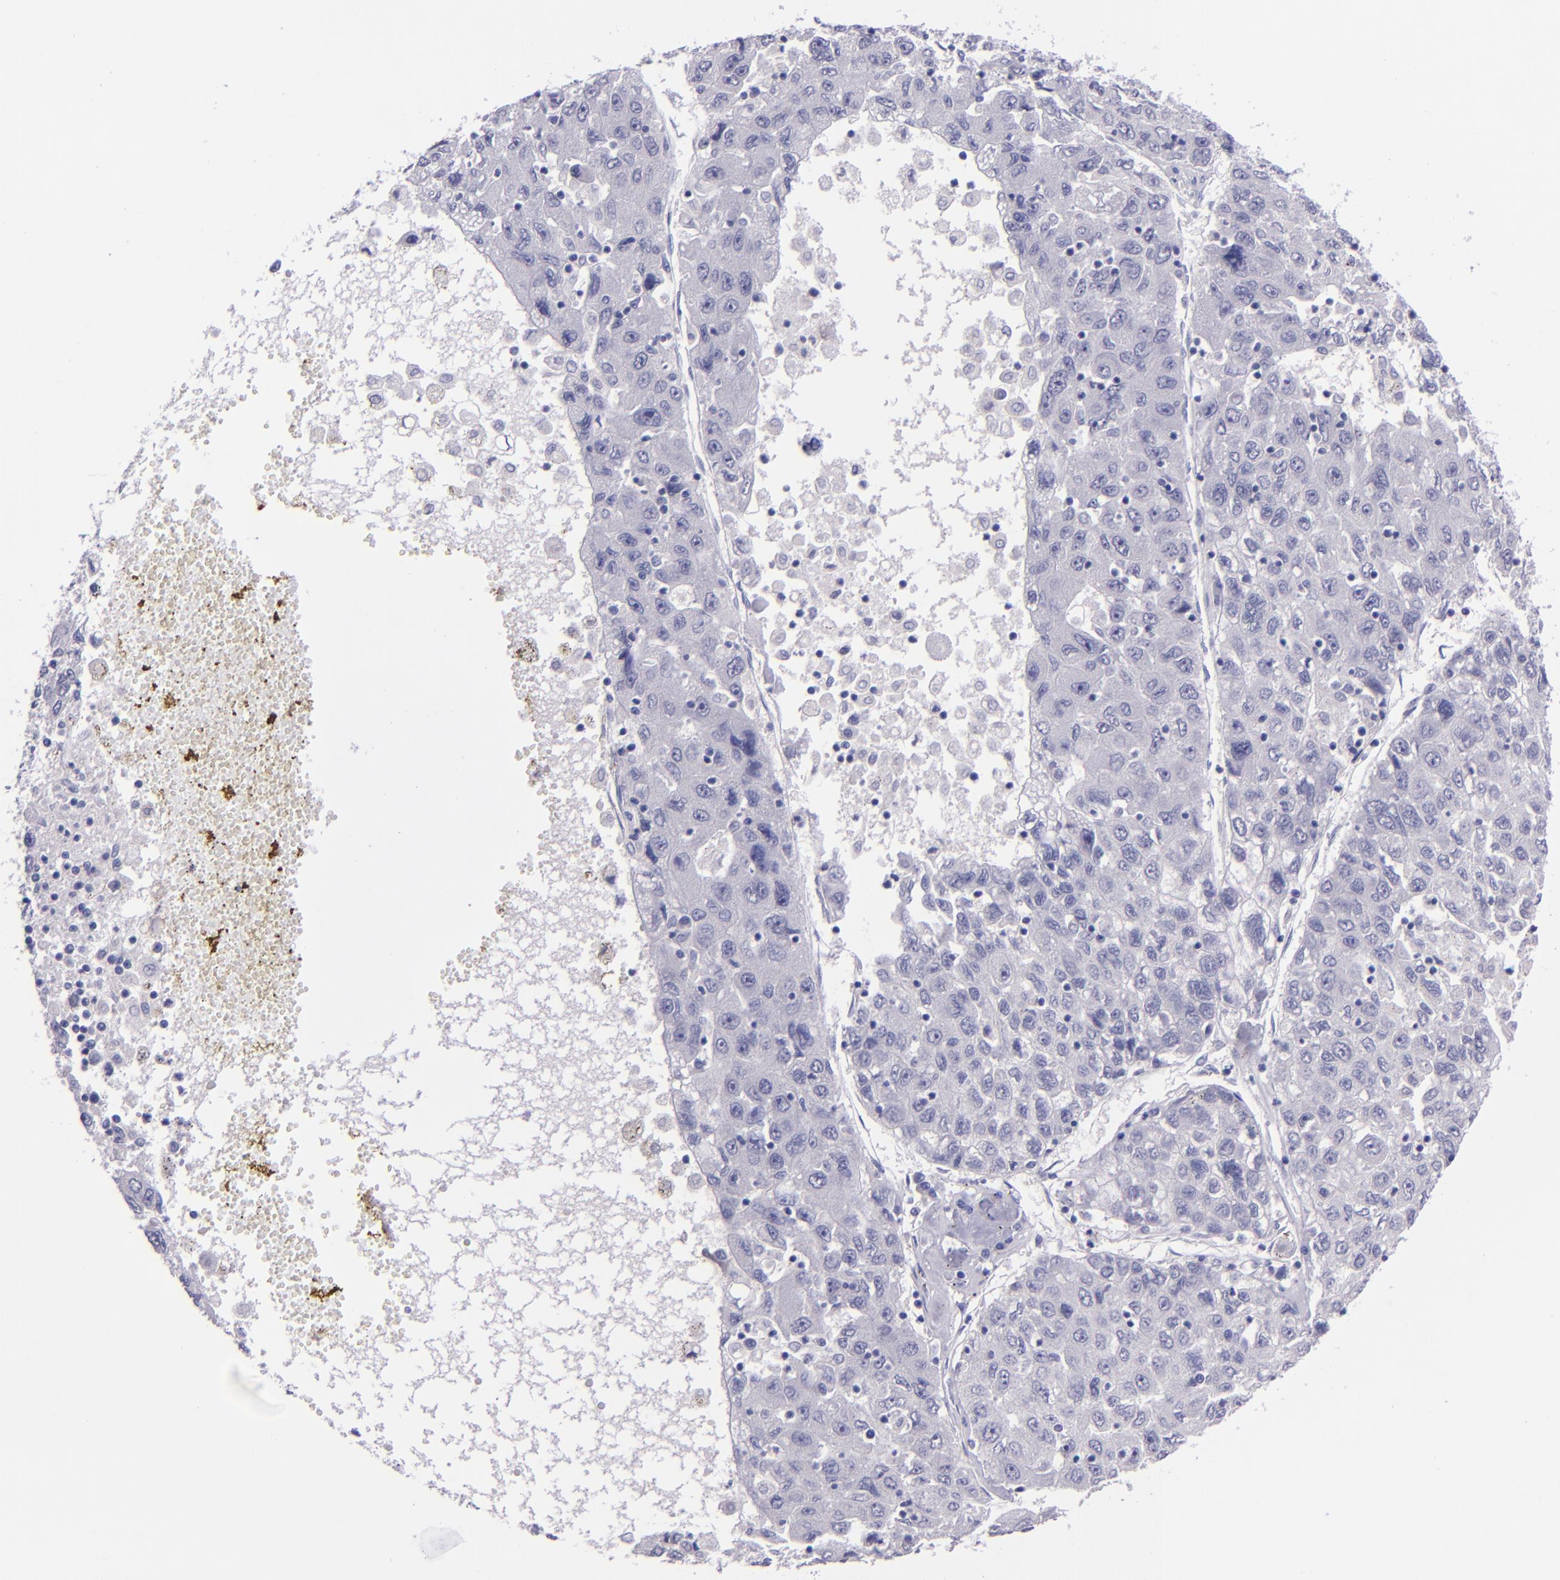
{"staining": {"intensity": "negative", "quantity": "none", "location": "none"}, "tissue": "liver cancer", "cell_type": "Tumor cells", "image_type": "cancer", "snomed": [{"axis": "morphology", "description": "Carcinoma, Hepatocellular, NOS"}, {"axis": "topography", "description": "Liver"}], "caption": "Immunohistochemistry (IHC) histopathology image of liver hepatocellular carcinoma stained for a protein (brown), which displays no staining in tumor cells.", "gene": "TNNT3", "patient": {"sex": "male", "age": 49}}